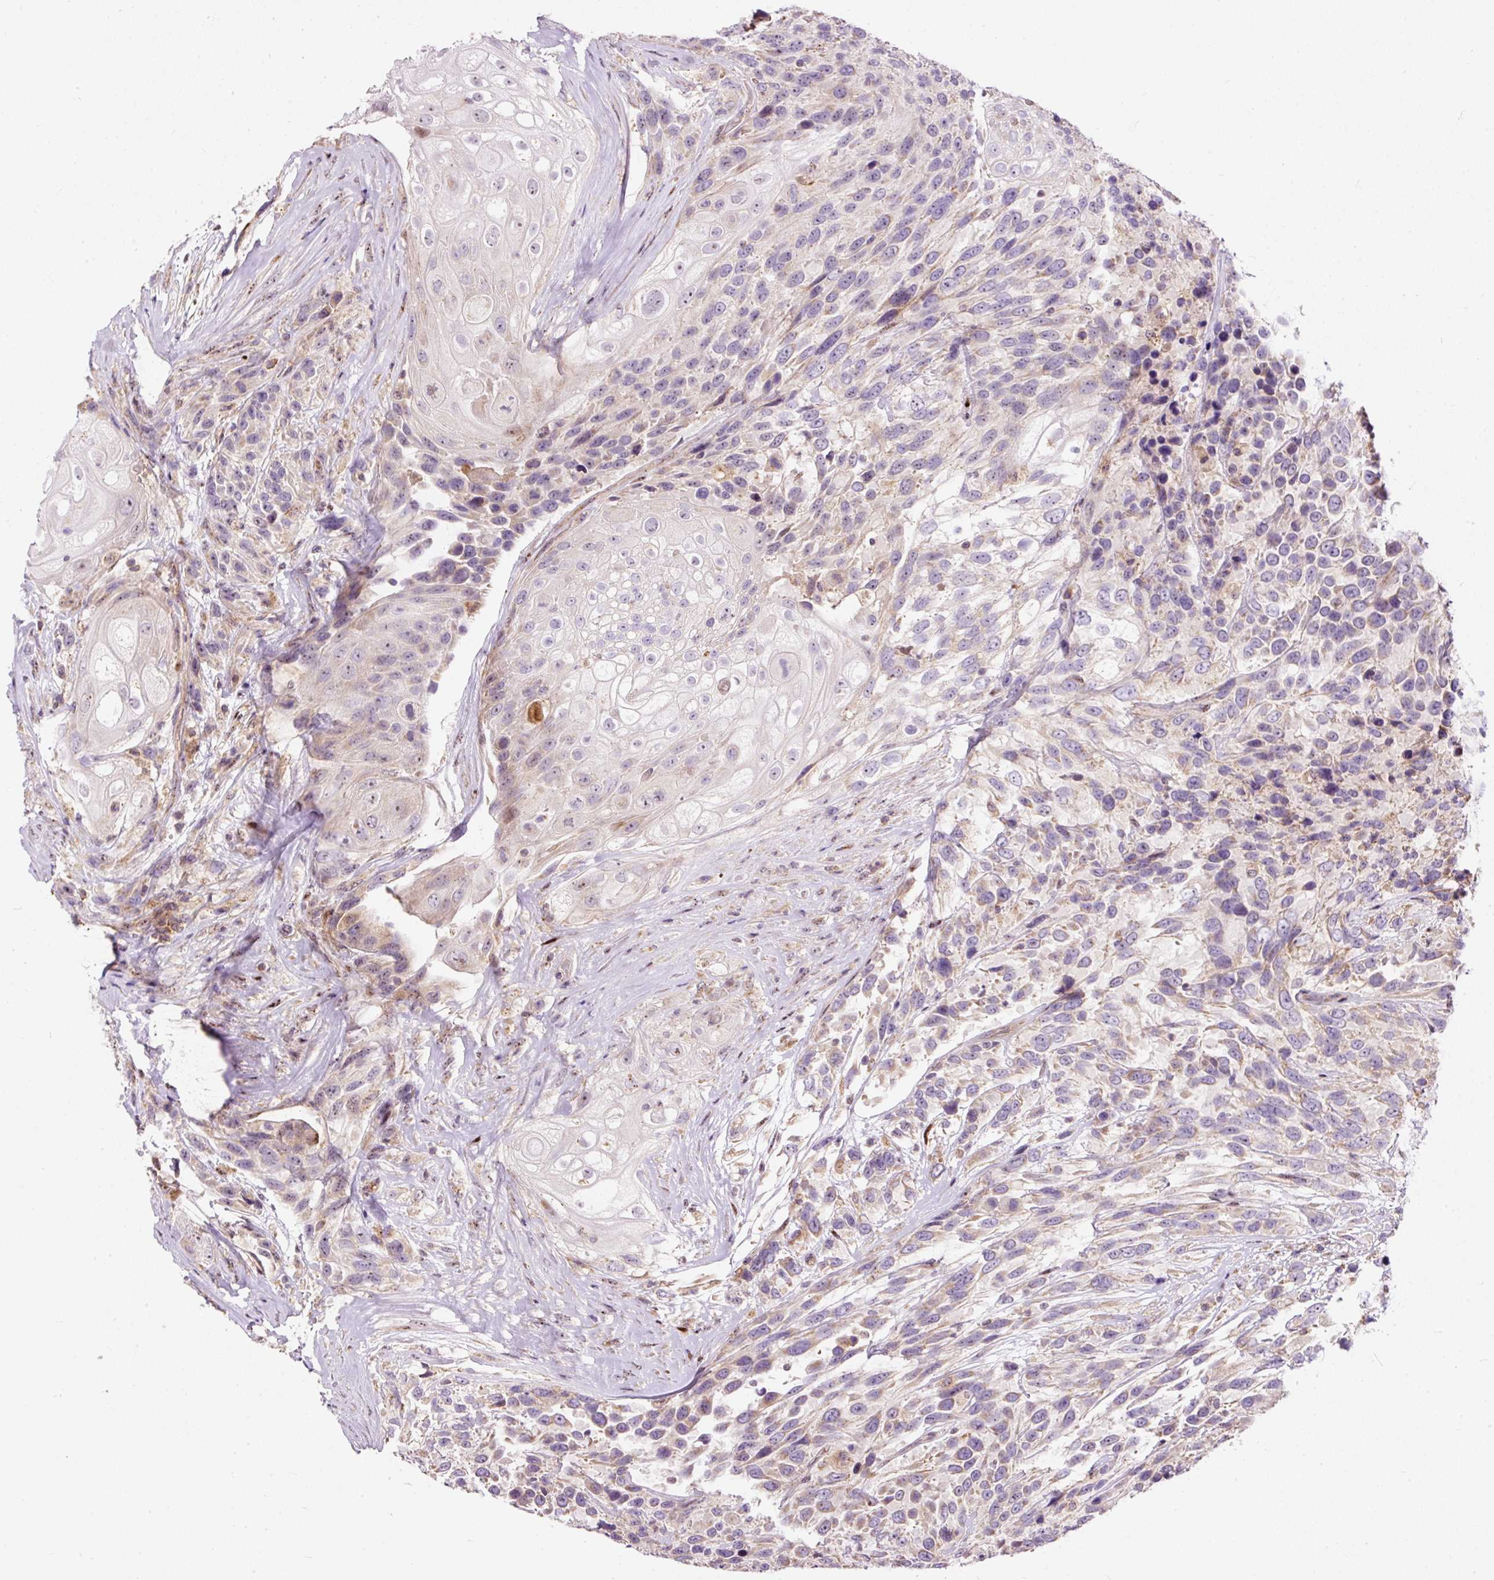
{"staining": {"intensity": "weak", "quantity": "<25%", "location": "cytoplasmic/membranous"}, "tissue": "urothelial cancer", "cell_type": "Tumor cells", "image_type": "cancer", "snomed": [{"axis": "morphology", "description": "Urothelial carcinoma, High grade"}, {"axis": "topography", "description": "Urinary bladder"}], "caption": "The histopathology image shows no staining of tumor cells in urothelial carcinoma (high-grade).", "gene": "BOLA3", "patient": {"sex": "female", "age": 70}}